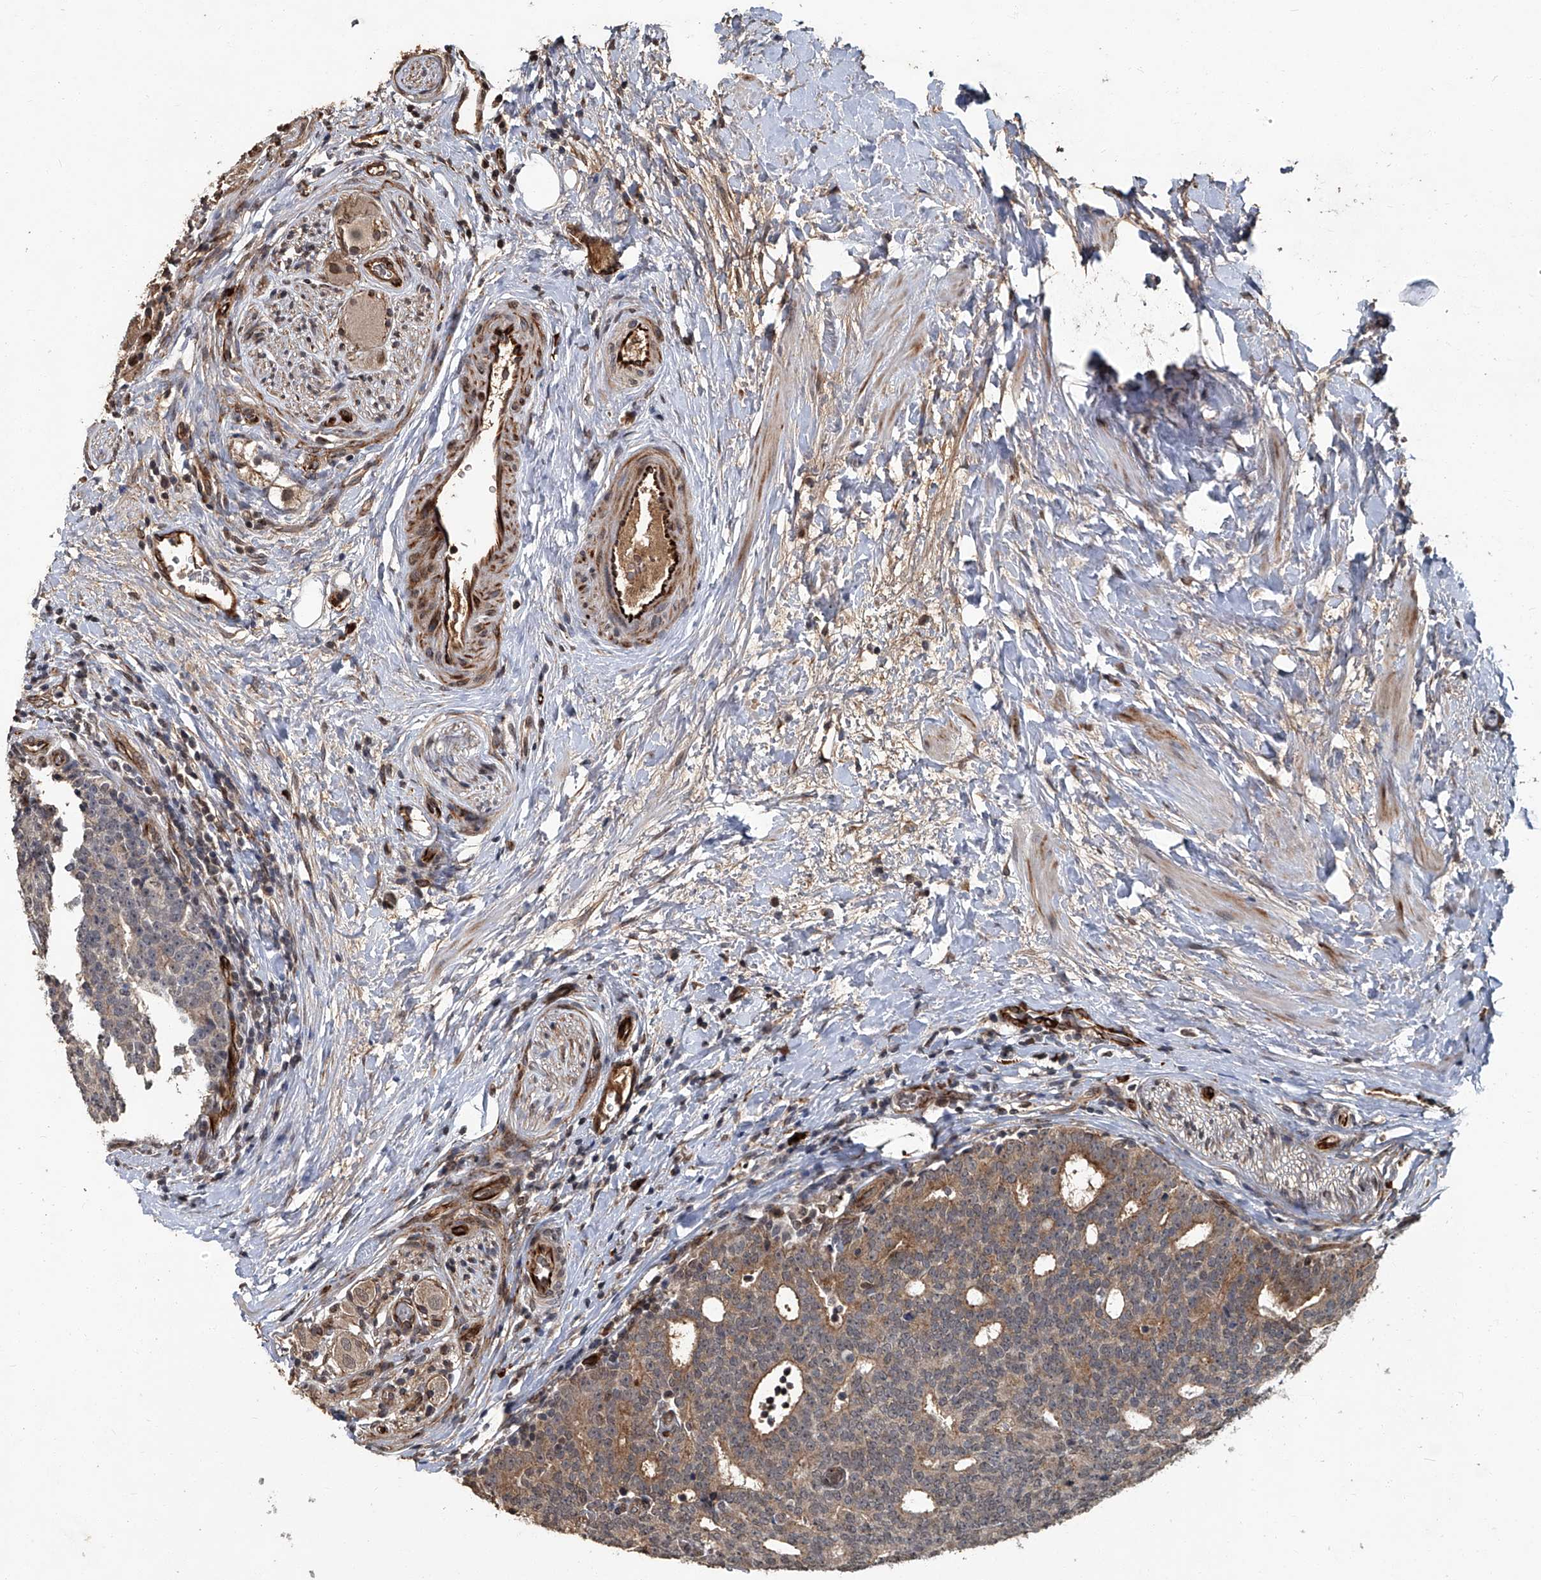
{"staining": {"intensity": "moderate", "quantity": ">75%", "location": "cytoplasmic/membranous"}, "tissue": "prostate cancer", "cell_type": "Tumor cells", "image_type": "cancer", "snomed": [{"axis": "morphology", "description": "Adenocarcinoma, High grade"}, {"axis": "topography", "description": "Prostate"}], "caption": "Tumor cells demonstrate medium levels of moderate cytoplasmic/membranous expression in about >75% of cells in human adenocarcinoma (high-grade) (prostate).", "gene": "GPR132", "patient": {"sex": "male", "age": 56}}